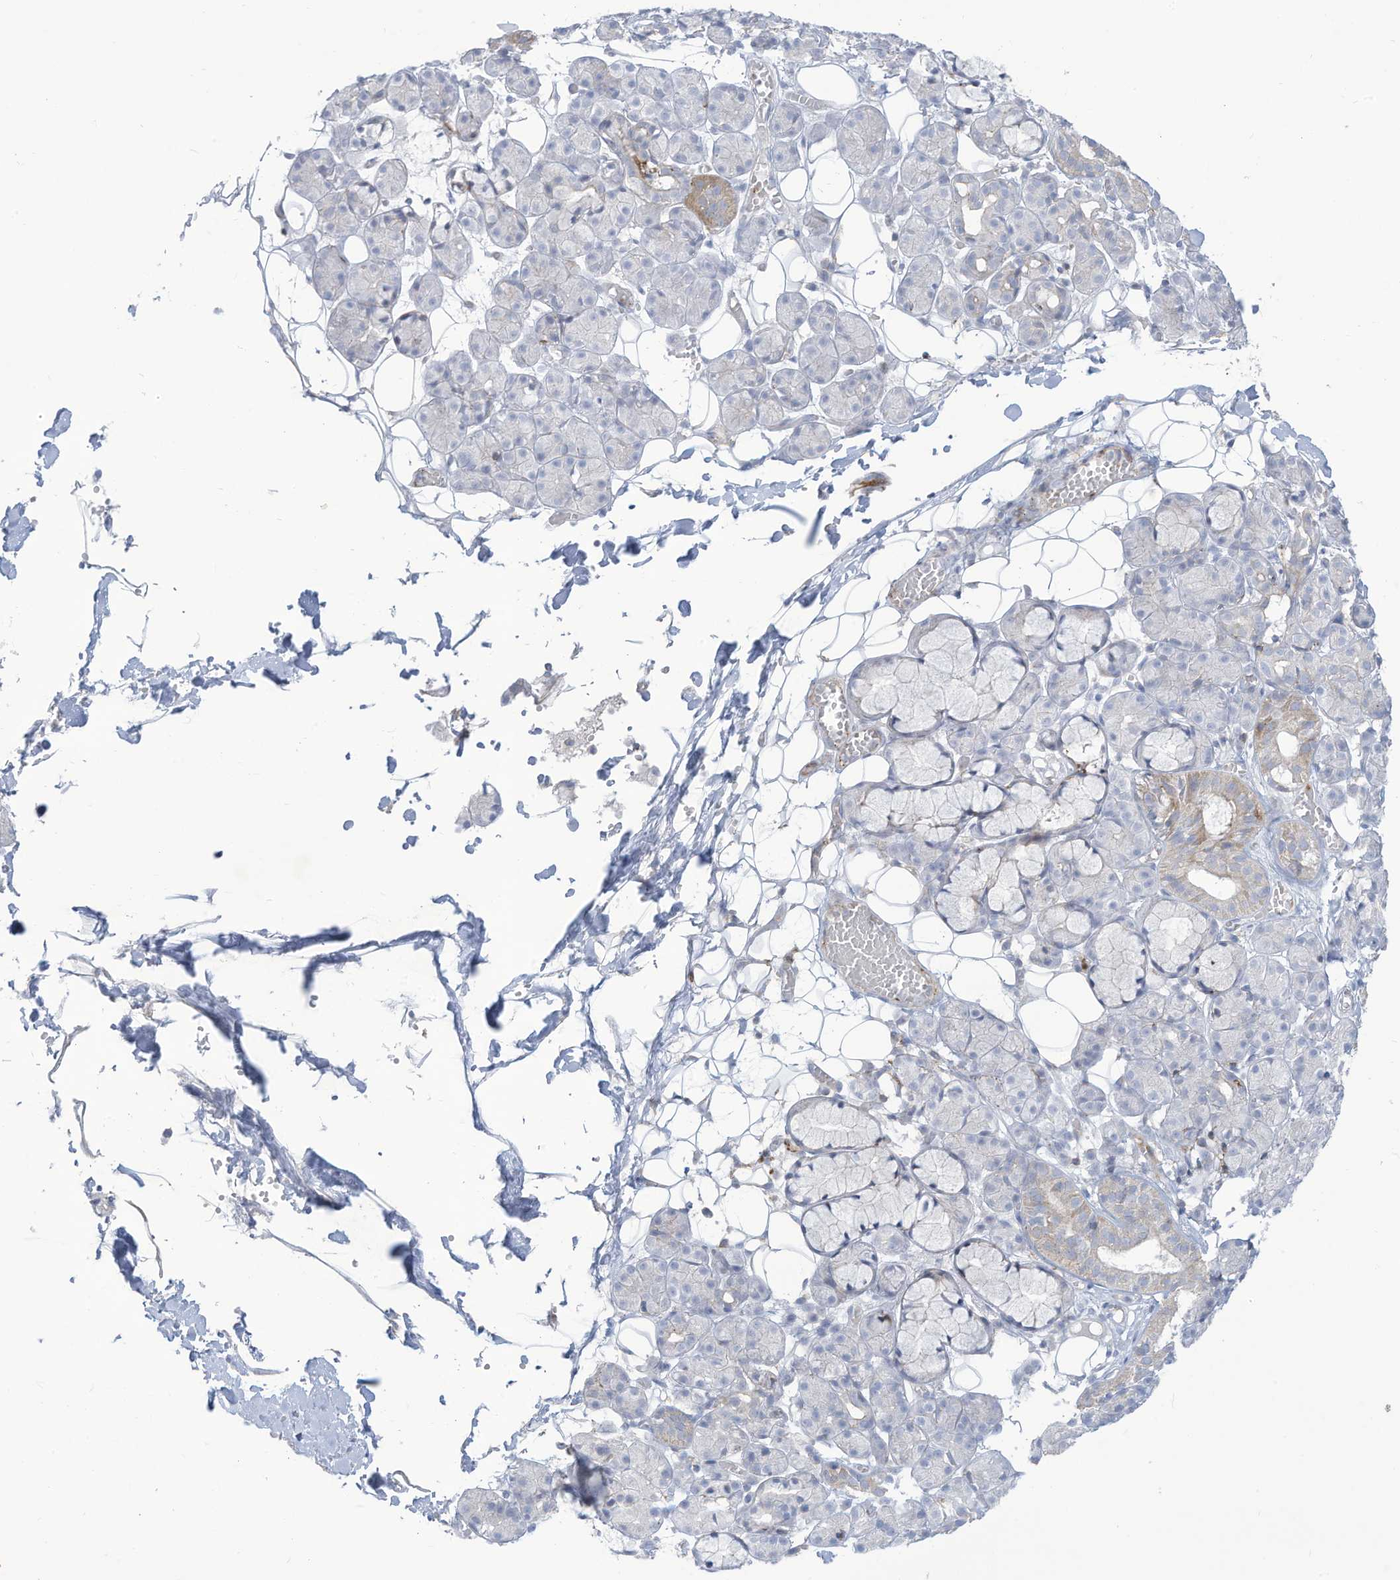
{"staining": {"intensity": "negative", "quantity": "none", "location": "none"}, "tissue": "salivary gland", "cell_type": "Glandular cells", "image_type": "normal", "snomed": [{"axis": "morphology", "description": "Normal tissue, NOS"}, {"axis": "topography", "description": "Salivary gland"}], "caption": "IHC histopathology image of normal salivary gland stained for a protein (brown), which demonstrates no expression in glandular cells.", "gene": "THNSL2", "patient": {"sex": "male", "age": 63}}